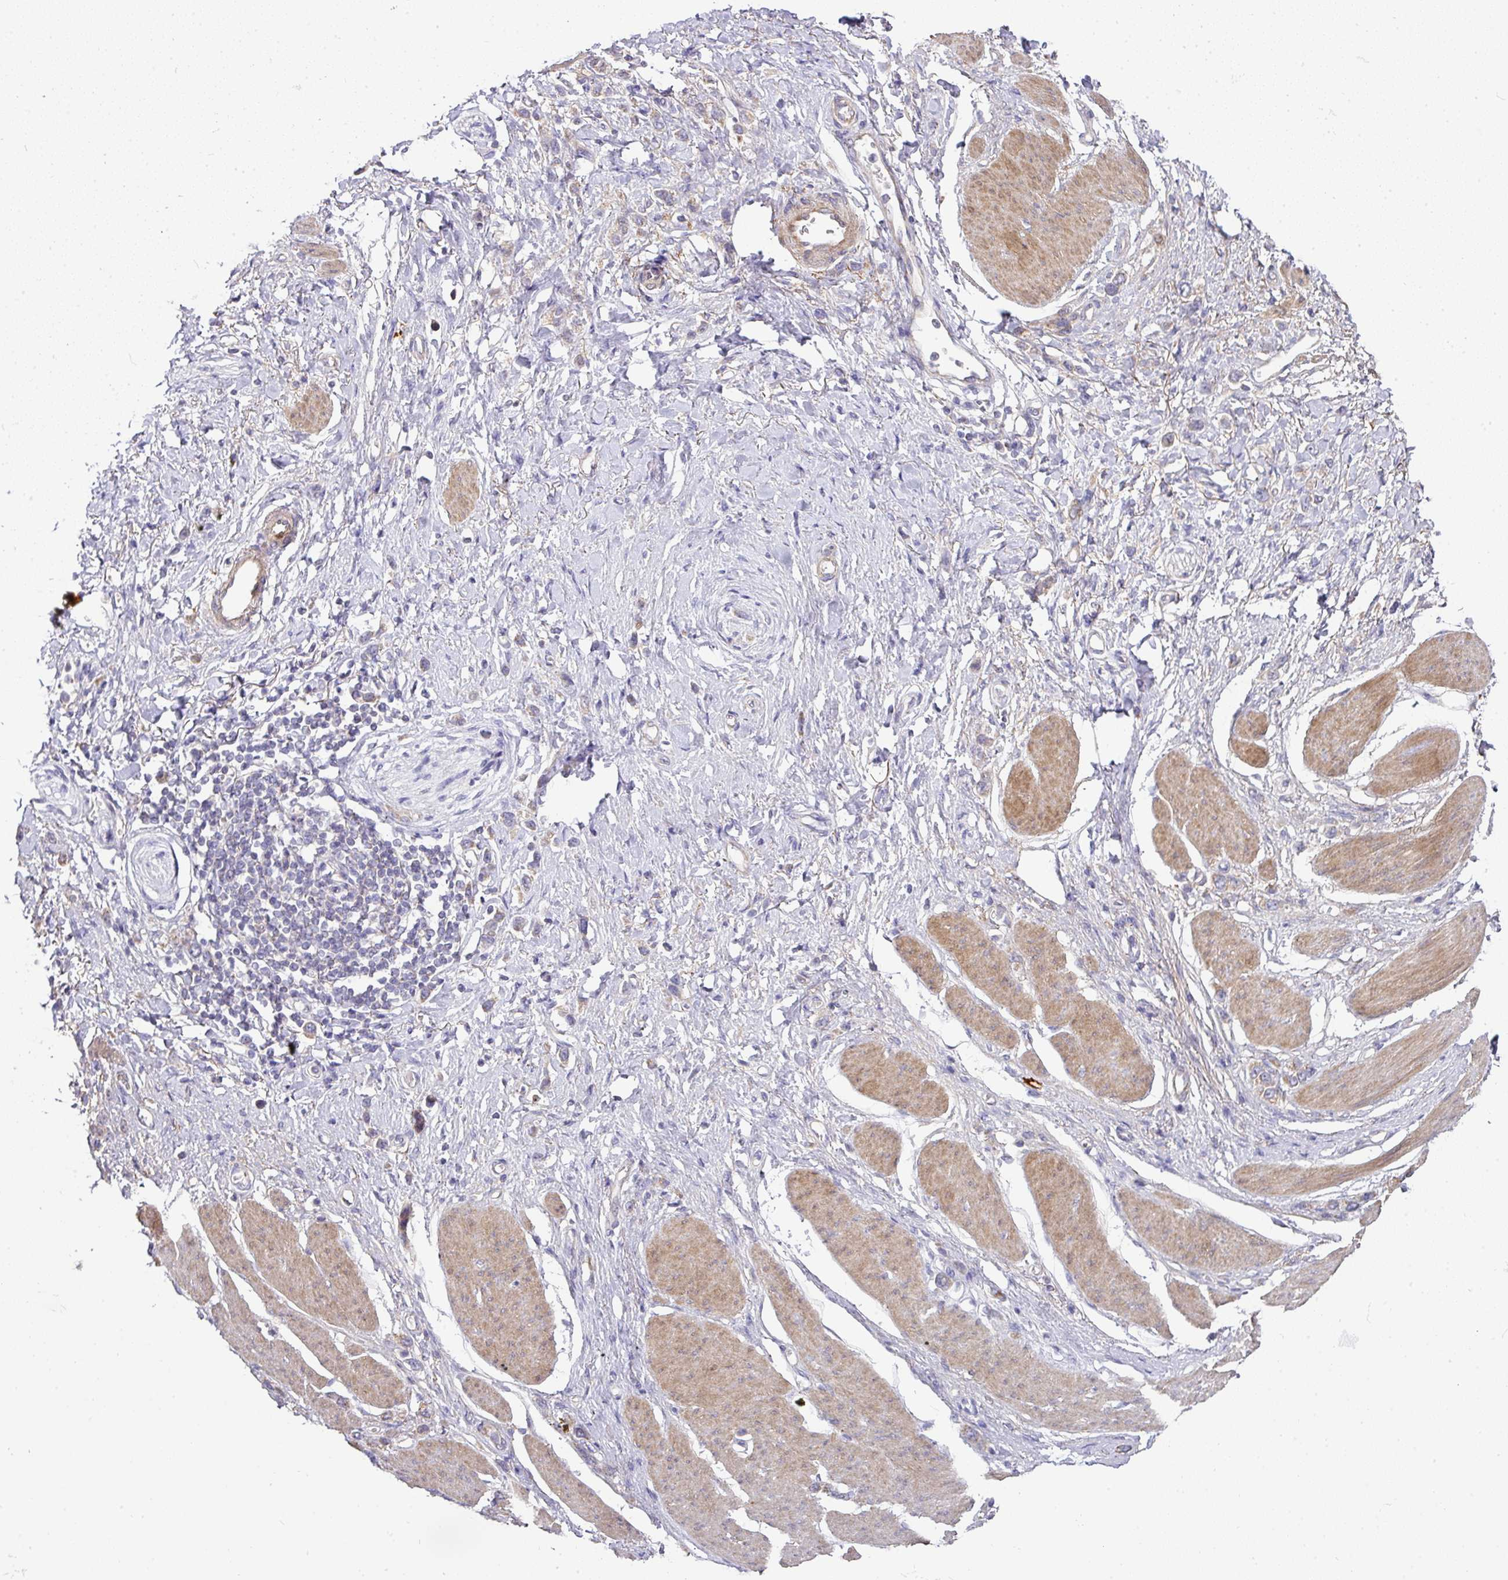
{"staining": {"intensity": "weak", "quantity": "25%-75%", "location": "cytoplasmic/membranous"}, "tissue": "stomach cancer", "cell_type": "Tumor cells", "image_type": "cancer", "snomed": [{"axis": "morphology", "description": "Adenocarcinoma, NOS"}, {"axis": "topography", "description": "Stomach"}], "caption": "A photomicrograph of human adenocarcinoma (stomach) stained for a protein demonstrates weak cytoplasmic/membranous brown staining in tumor cells.", "gene": "STK35", "patient": {"sex": "female", "age": 65}}